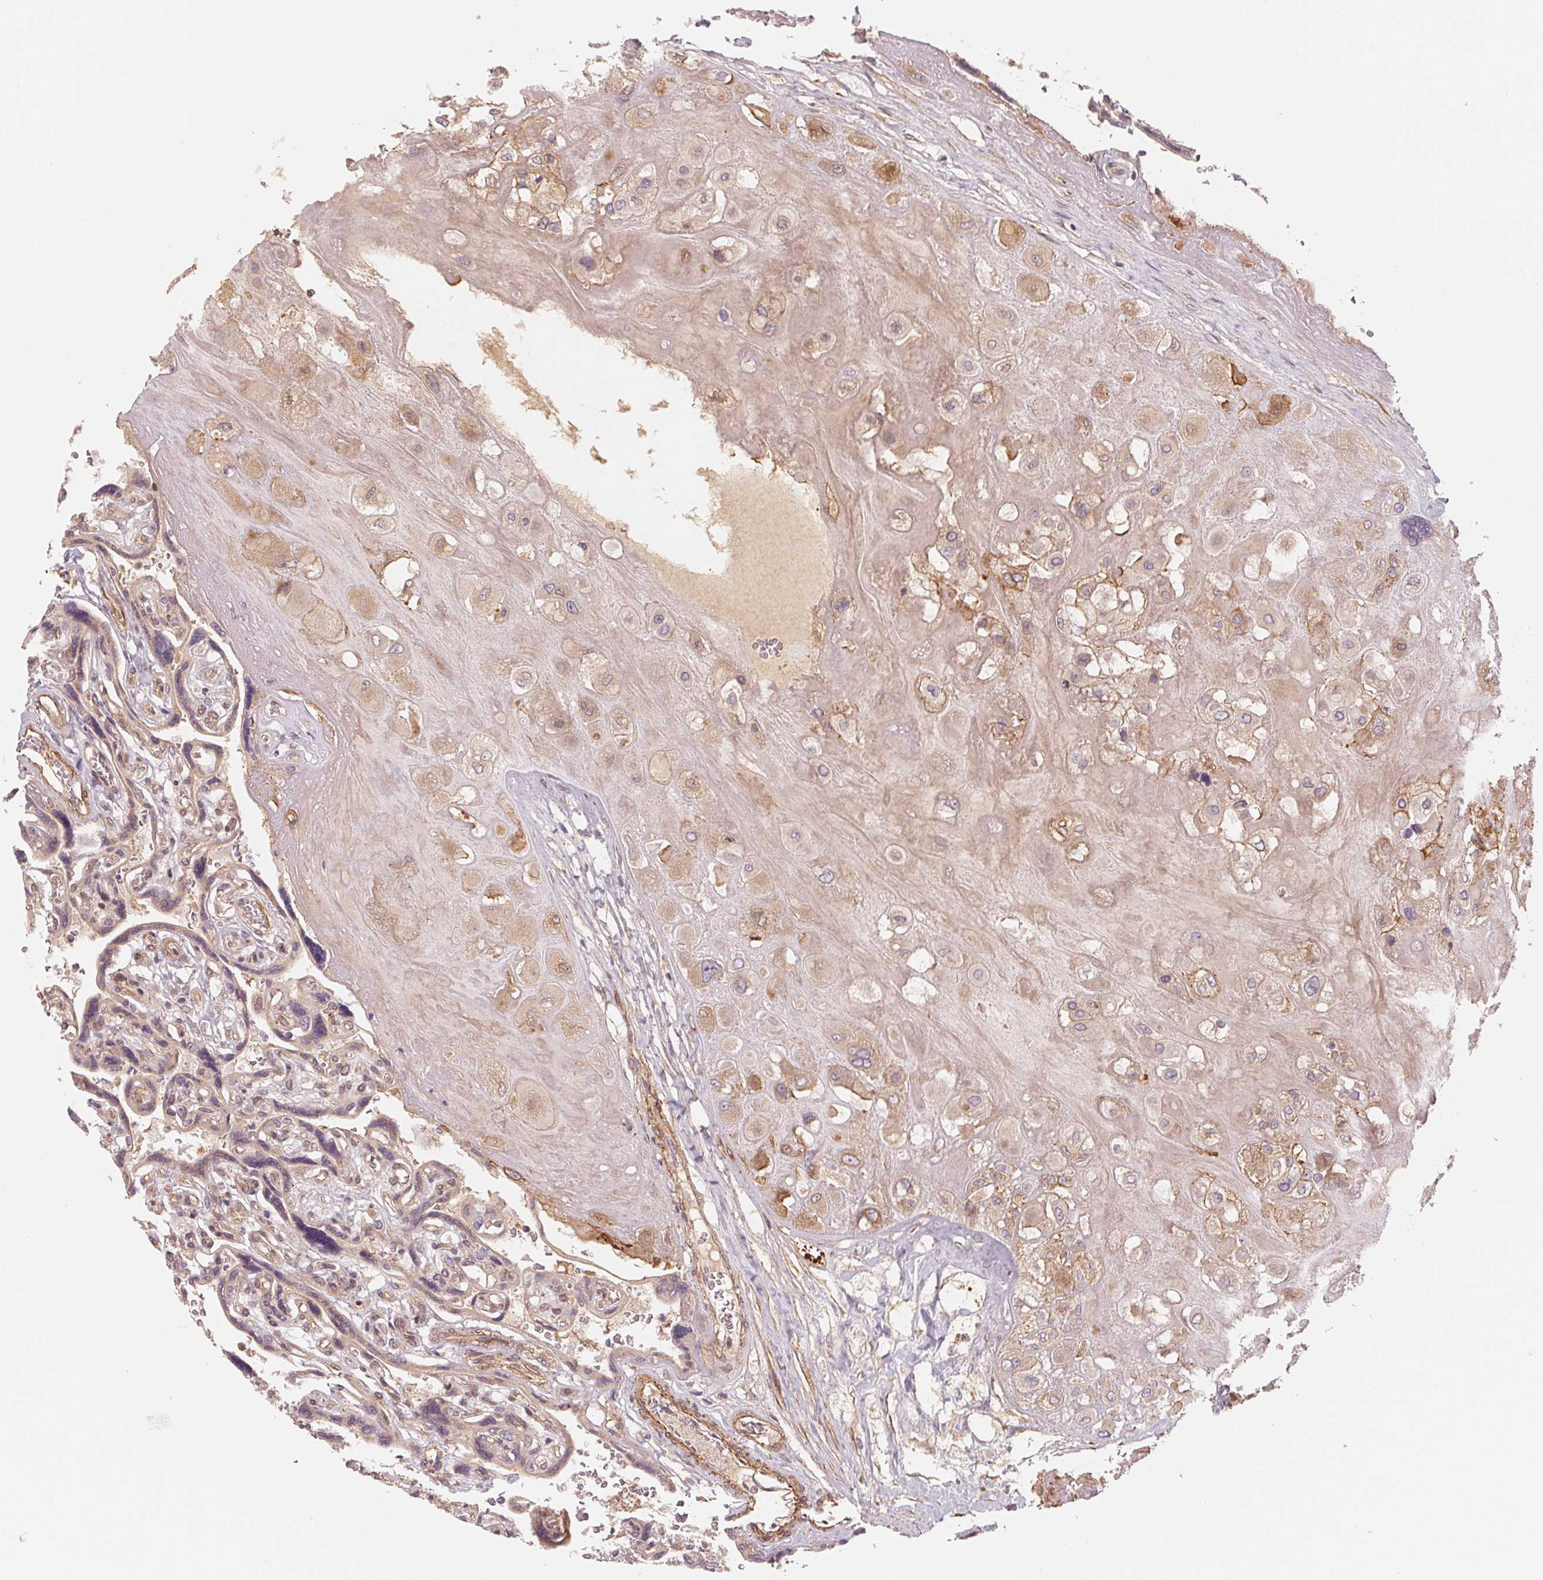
{"staining": {"intensity": "weak", "quantity": "25%-75%", "location": "cytoplasmic/membranous"}, "tissue": "placenta", "cell_type": "Decidual cells", "image_type": "normal", "snomed": [{"axis": "morphology", "description": "Normal tissue, NOS"}, {"axis": "topography", "description": "Placenta"}], "caption": "Immunohistochemical staining of unremarkable human placenta reveals weak cytoplasmic/membranous protein positivity in about 25%-75% of decidual cells.", "gene": "CCDC112", "patient": {"sex": "female", "age": 32}}